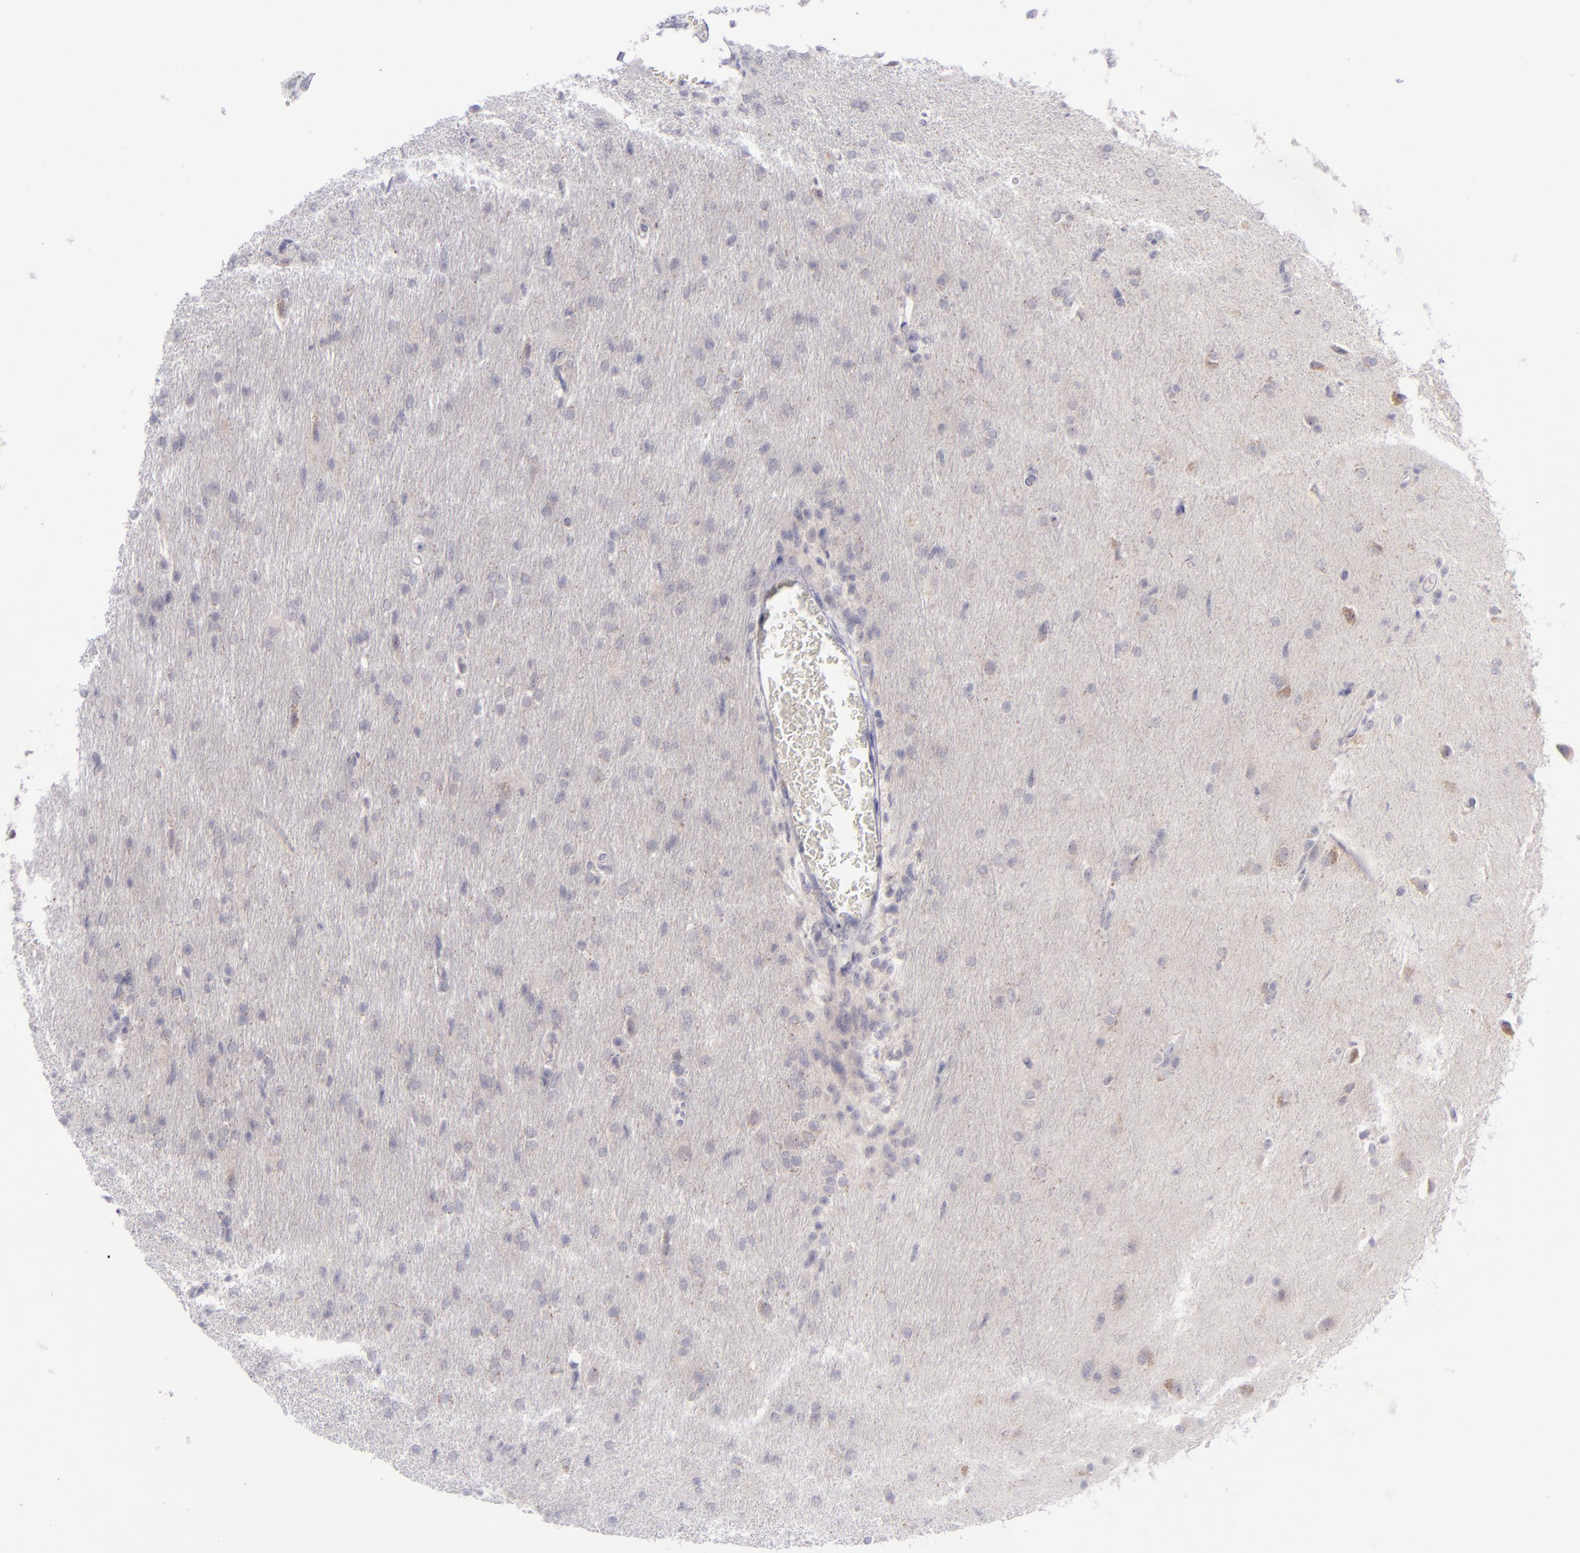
{"staining": {"intensity": "negative", "quantity": "none", "location": "none"}, "tissue": "glioma", "cell_type": "Tumor cells", "image_type": "cancer", "snomed": [{"axis": "morphology", "description": "Glioma, malignant, High grade"}, {"axis": "topography", "description": "Brain"}], "caption": "IHC photomicrograph of neoplastic tissue: glioma stained with DAB displays no significant protein positivity in tumor cells.", "gene": "EVPL", "patient": {"sex": "male", "age": 68}}